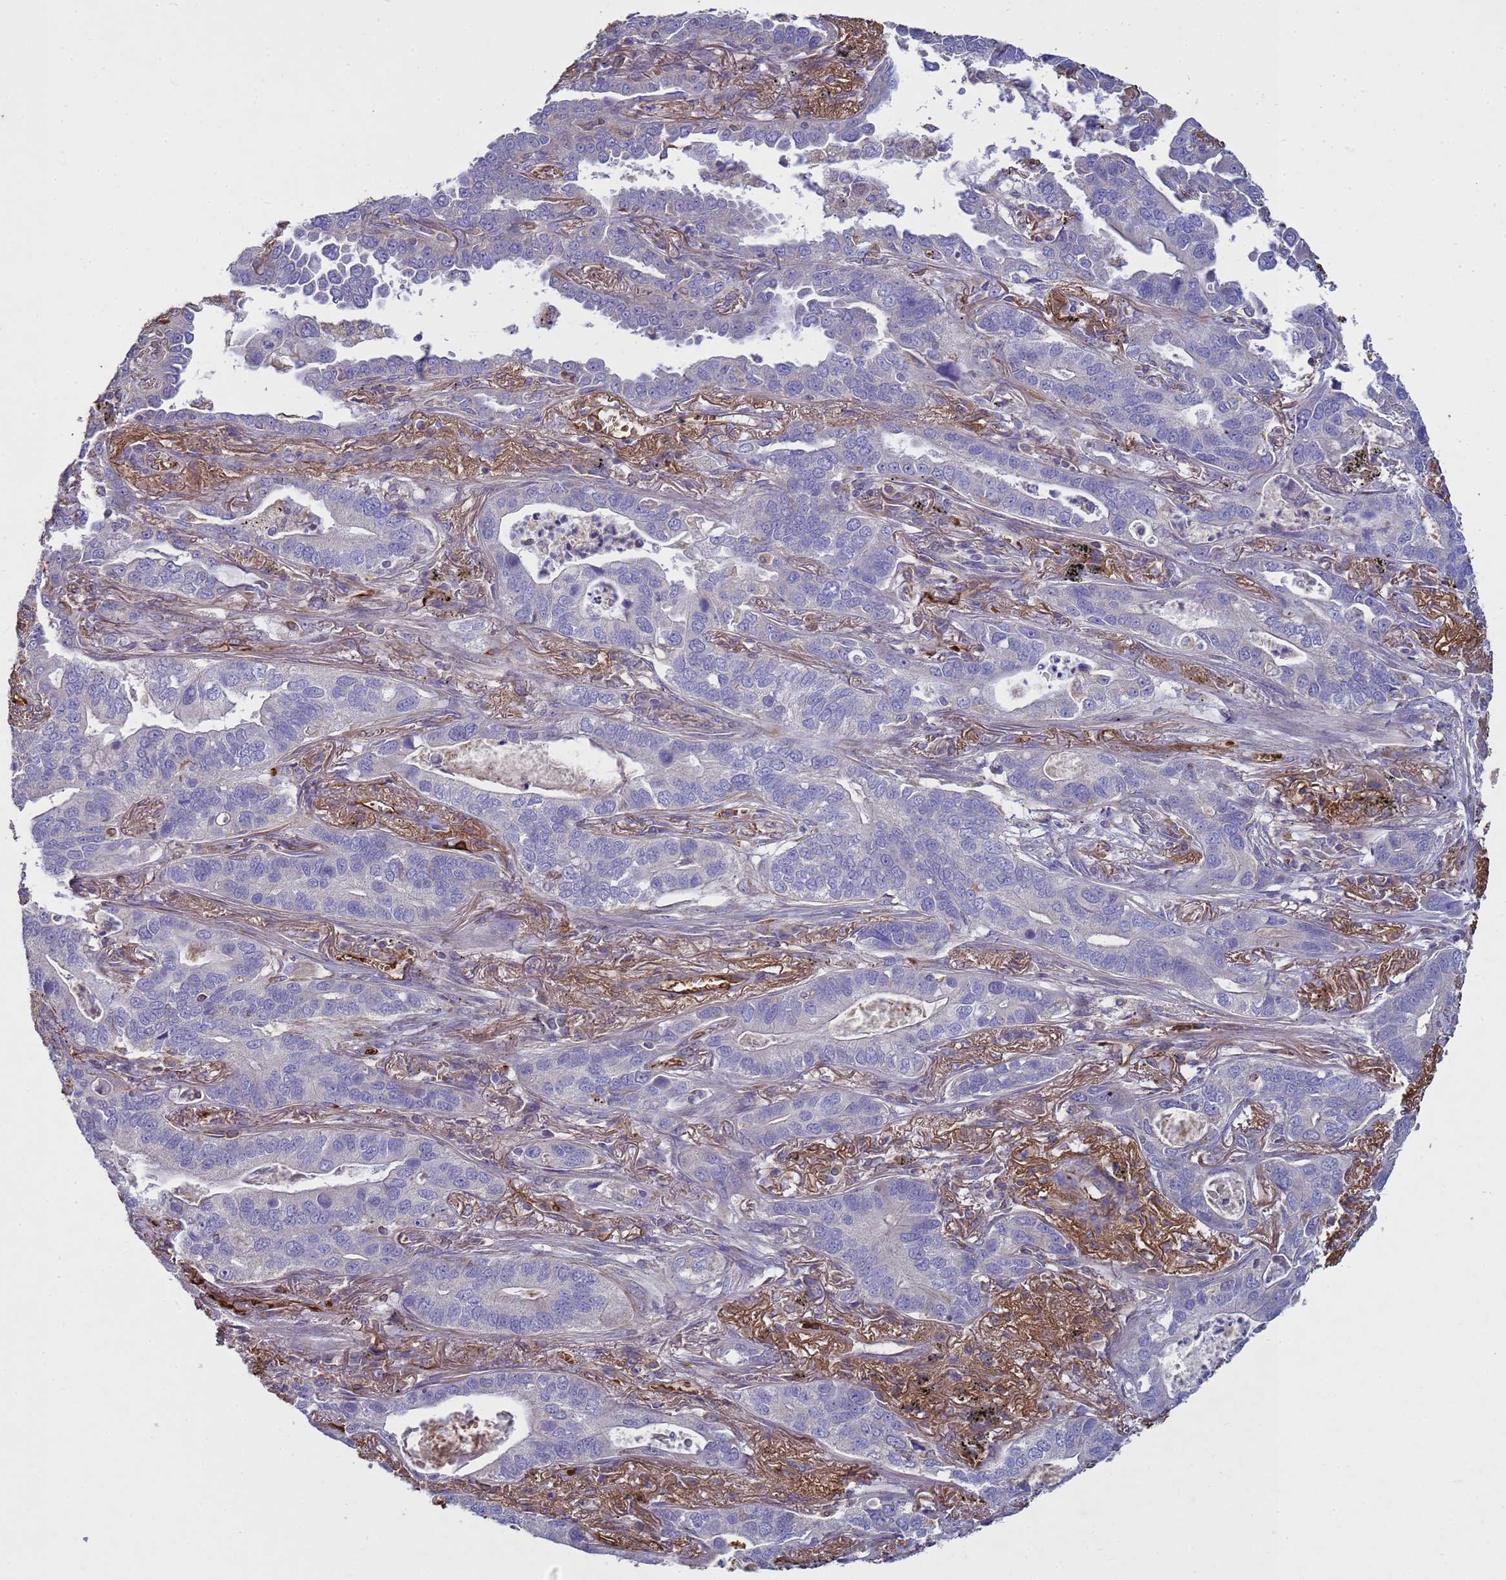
{"staining": {"intensity": "negative", "quantity": "none", "location": "none"}, "tissue": "lung cancer", "cell_type": "Tumor cells", "image_type": "cancer", "snomed": [{"axis": "morphology", "description": "Adenocarcinoma, NOS"}, {"axis": "topography", "description": "Lung"}], "caption": "IHC photomicrograph of human adenocarcinoma (lung) stained for a protein (brown), which reveals no positivity in tumor cells.", "gene": "SGIP1", "patient": {"sex": "male", "age": 67}}